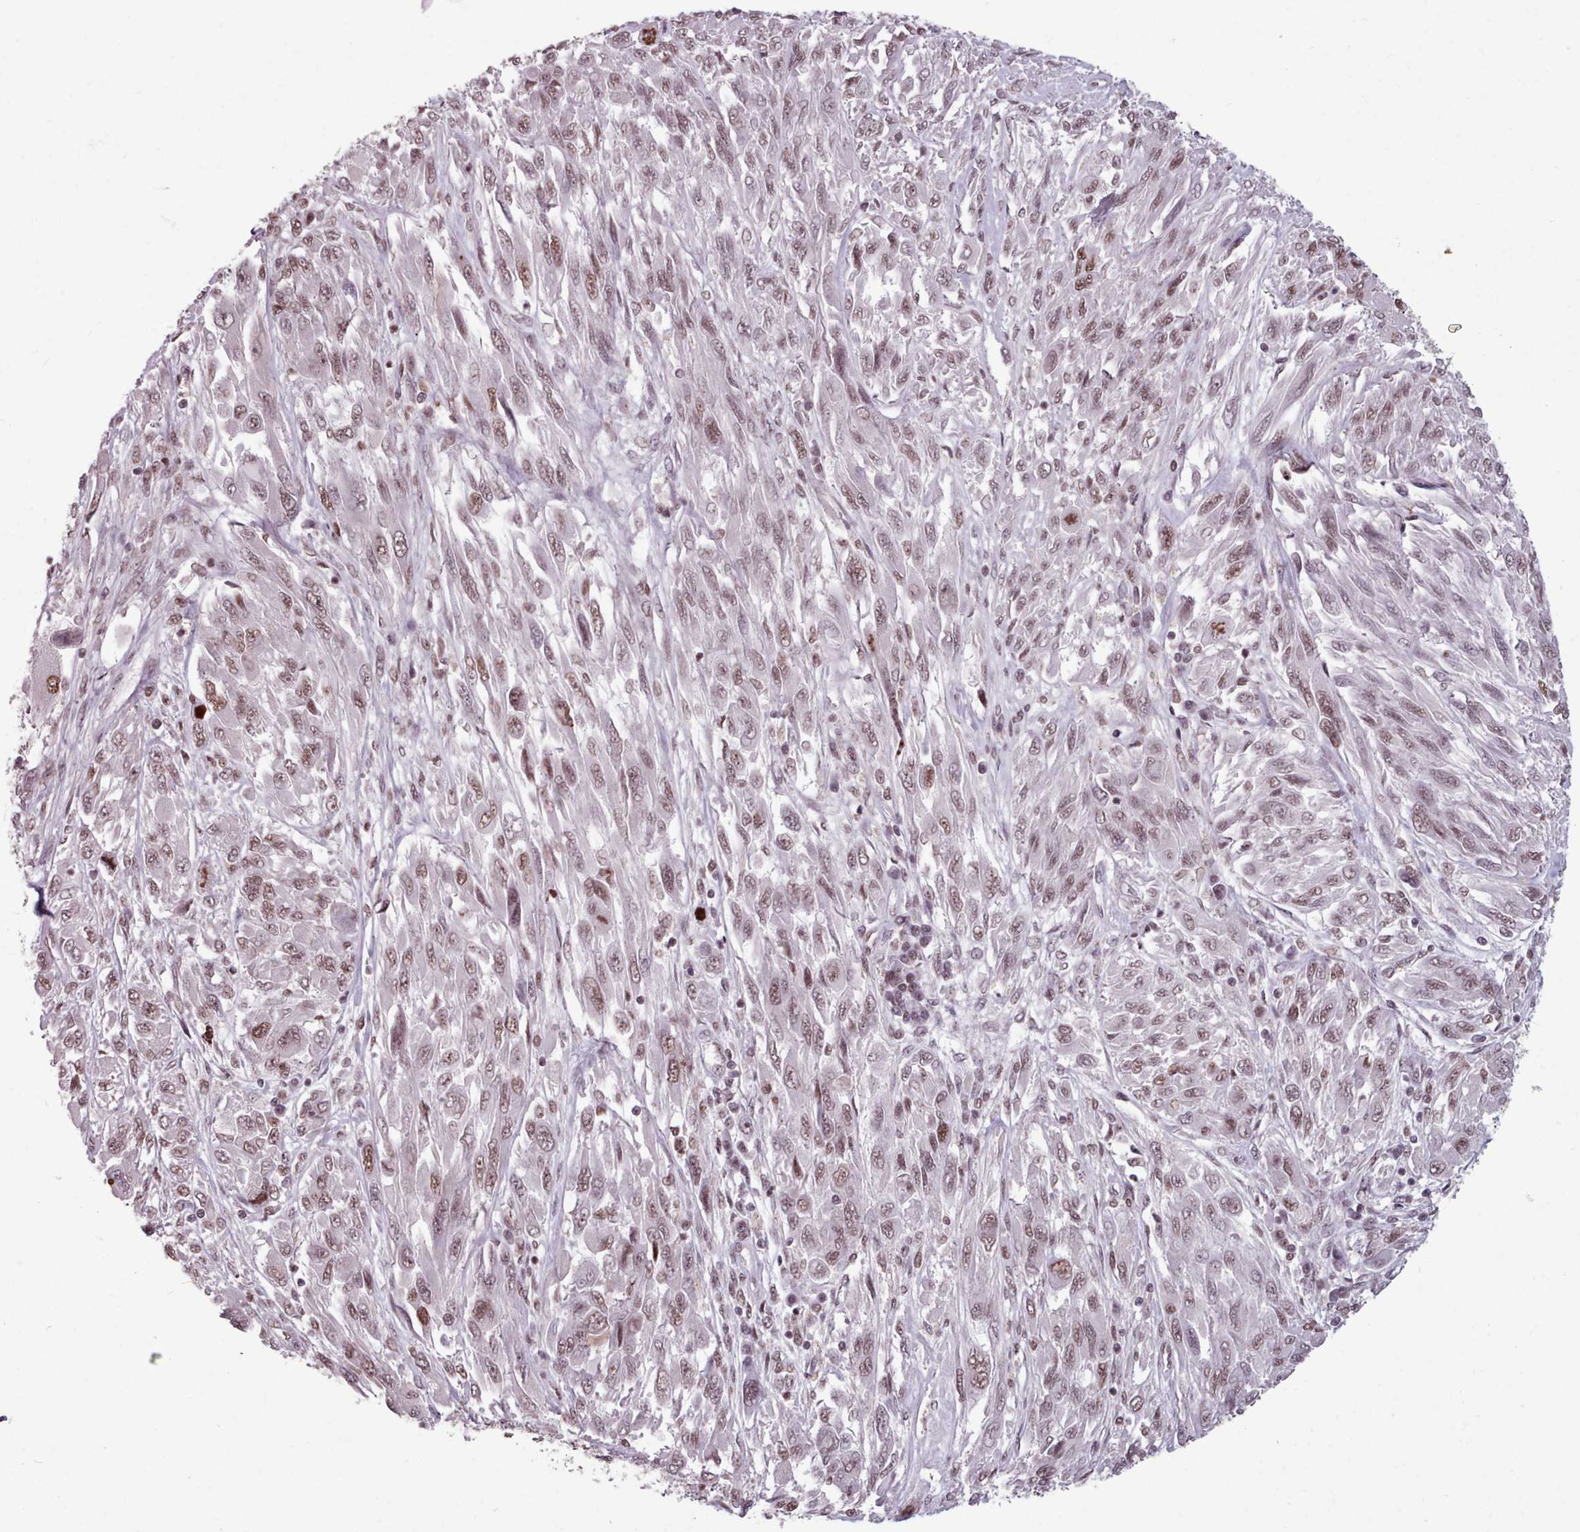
{"staining": {"intensity": "moderate", "quantity": ">75%", "location": "nuclear"}, "tissue": "melanoma", "cell_type": "Tumor cells", "image_type": "cancer", "snomed": [{"axis": "morphology", "description": "Malignant melanoma, NOS"}, {"axis": "topography", "description": "Skin"}], "caption": "Approximately >75% of tumor cells in human malignant melanoma exhibit moderate nuclear protein expression as visualized by brown immunohistochemical staining.", "gene": "SRRM1", "patient": {"sex": "female", "age": 91}}